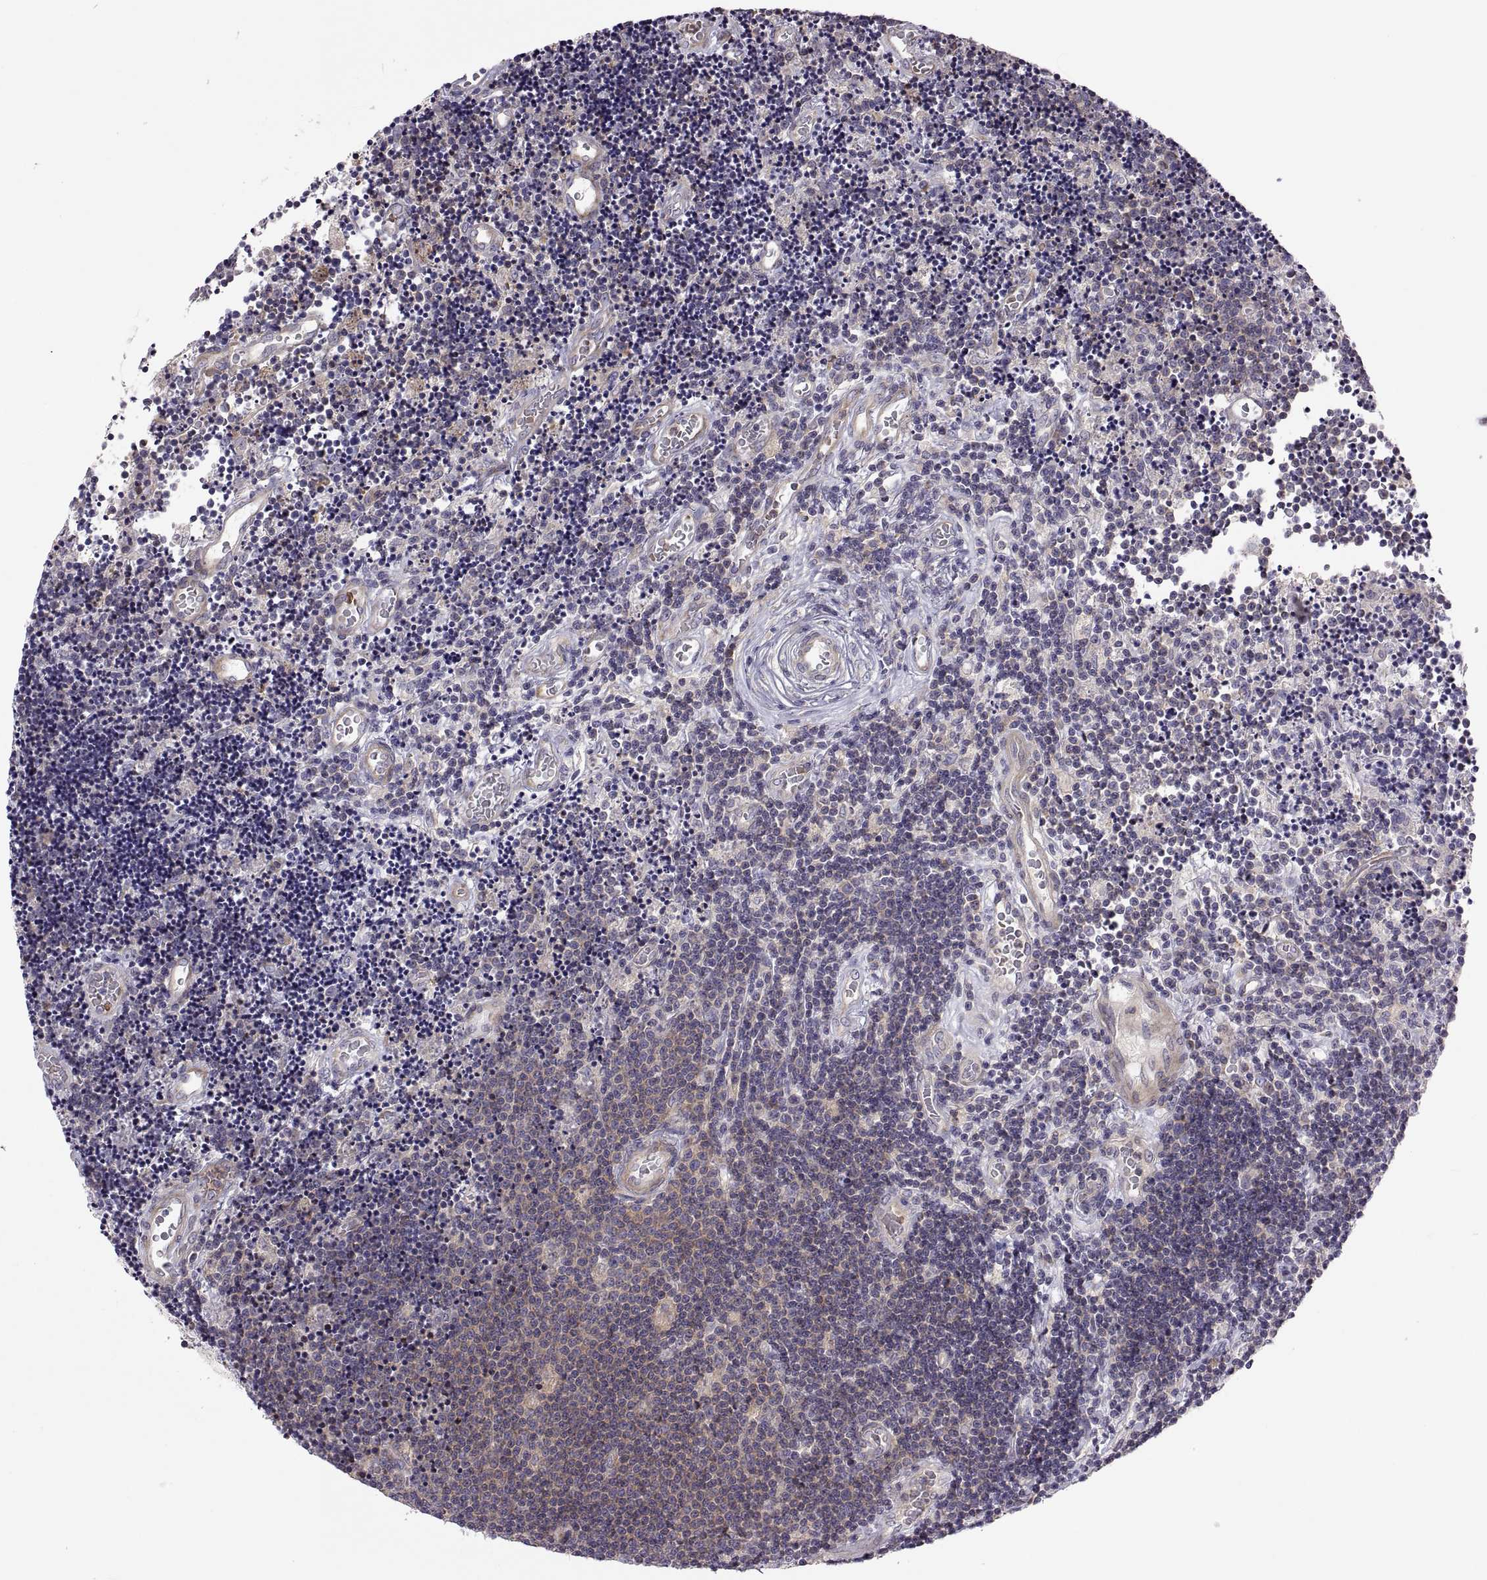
{"staining": {"intensity": "moderate", "quantity": ">75%", "location": "cytoplasmic/membranous"}, "tissue": "lymphoma", "cell_type": "Tumor cells", "image_type": "cancer", "snomed": [{"axis": "morphology", "description": "Malignant lymphoma, non-Hodgkin's type, Low grade"}, {"axis": "topography", "description": "Brain"}], "caption": "DAB (3,3'-diaminobenzidine) immunohistochemical staining of low-grade malignant lymphoma, non-Hodgkin's type shows moderate cytoplasmic/membranous protein expression in about >75% of tumor cells.", "gene": "SPATA32", "patient": {"sex": "female", "age": 66}}